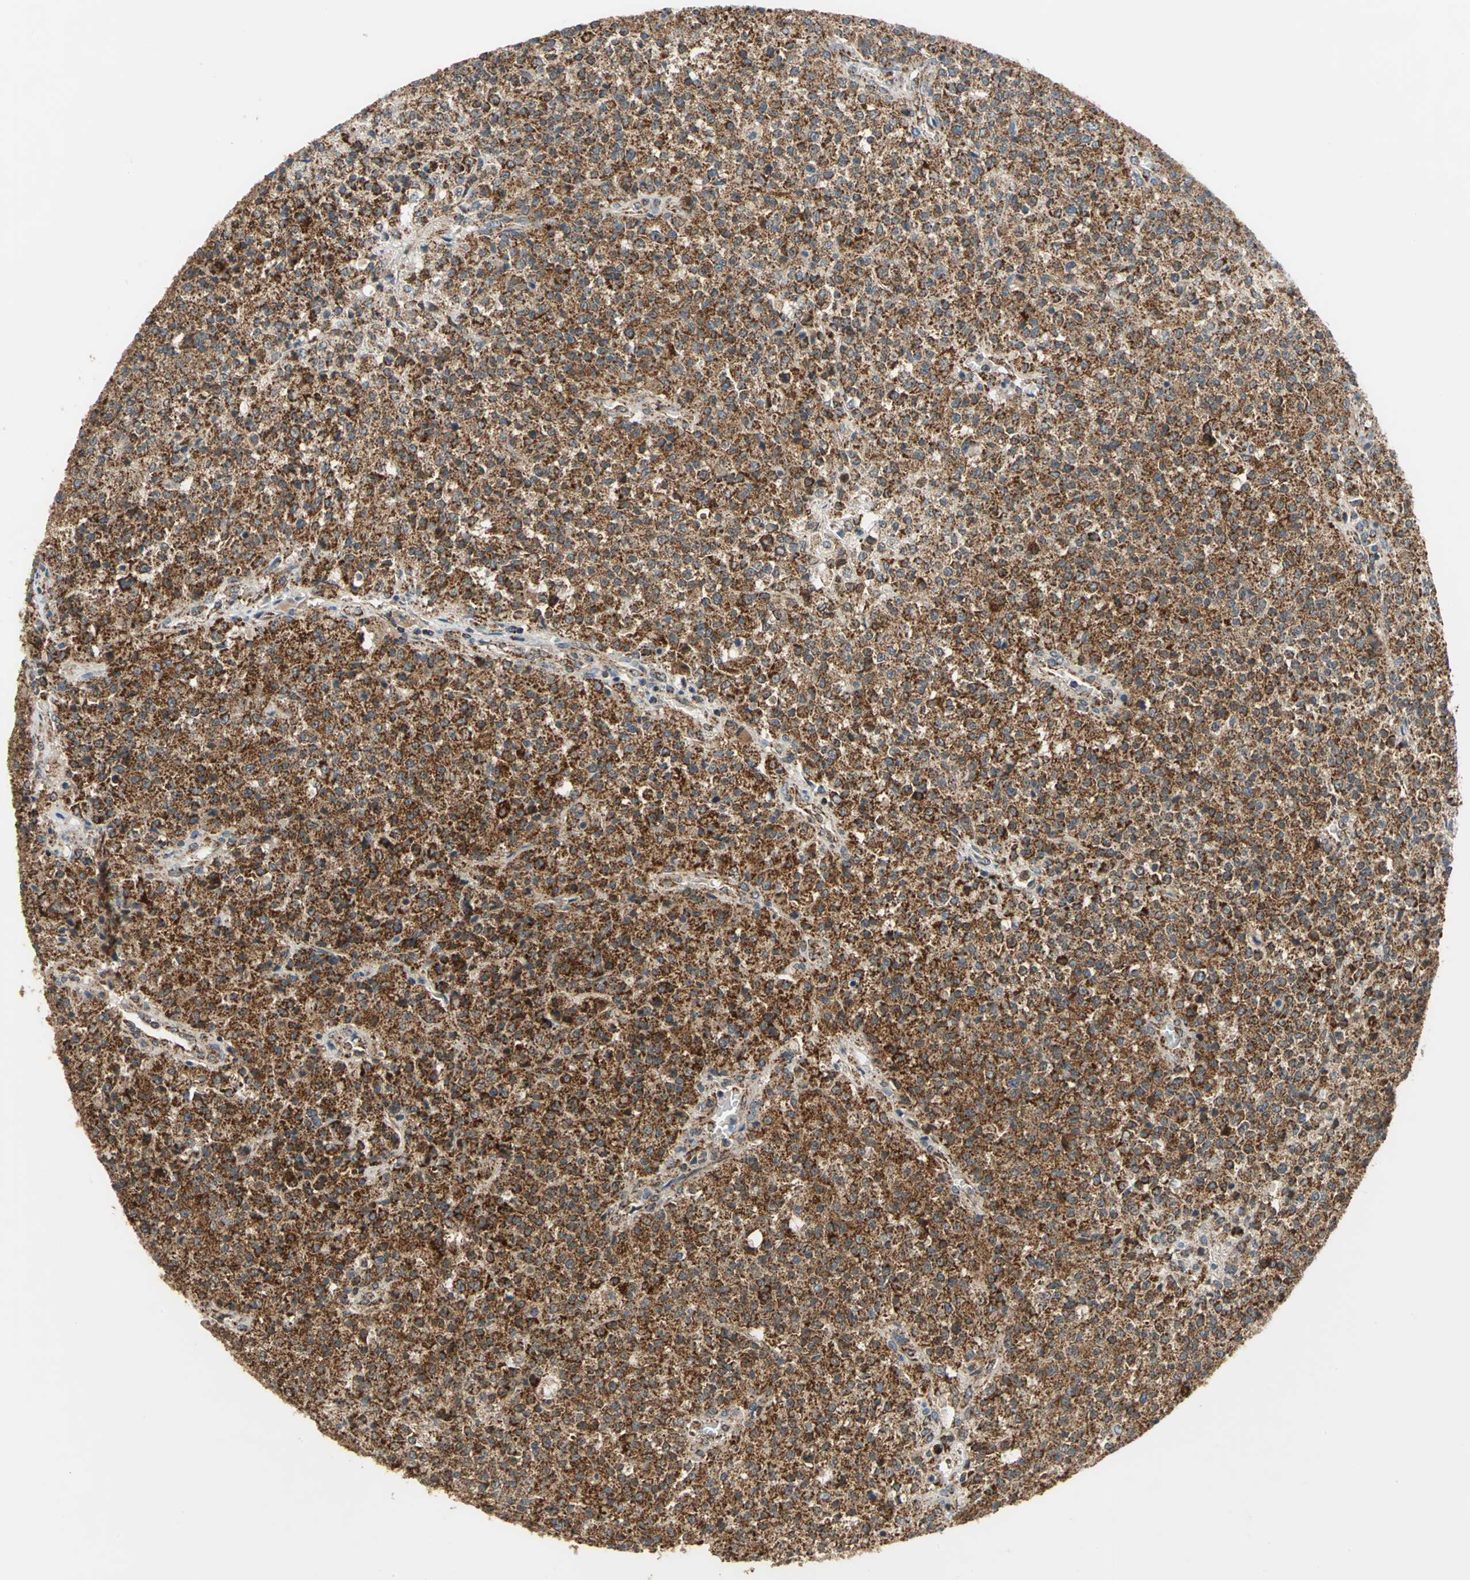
{"staining": {"intensity": "strong", "quantity": ">75%", "location": "cytoplasmic/membranous"}, "tissue": "testis cancer", "cell_type": "Tumor cells", "image_type": "cancer", "snomed": [{"axis": "morphology", "description": "Seminoma, NOS"}, {"axis": "topography", "description": "Testis"}], "caption": "Immunohistochemical staining of testis cancer (seminoma) exhibits high levels of strong cytoplasmic/membranous staining in about >75% of tumor cells.", "gene": "MRPS22", "patient": {"sex": "male", "age": 59}}